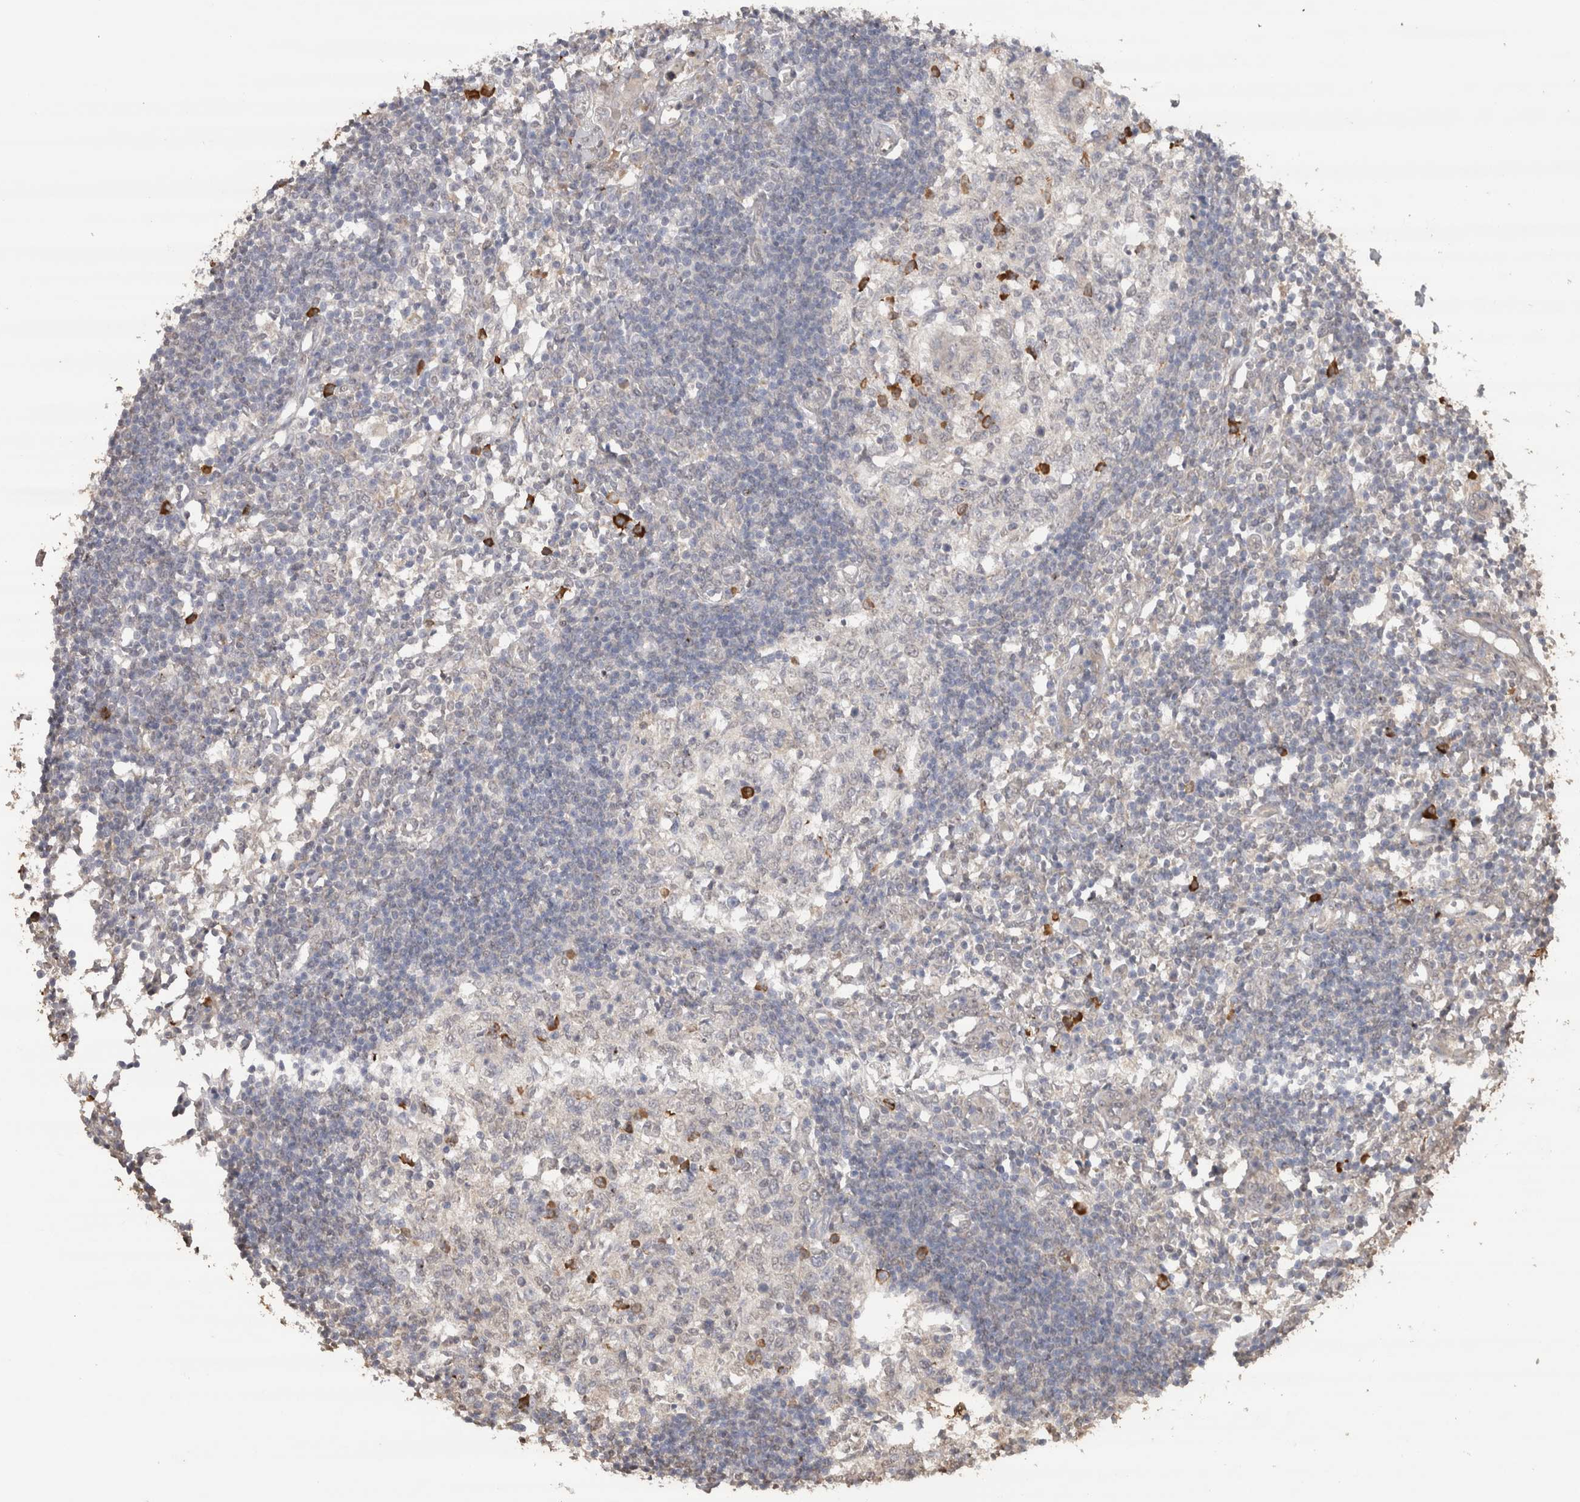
{"staining": {"intensity": "strong", "quantity": "<25%", "location": "cytoplasmic/membranous"}, "tissue": "lymph node", "cell_type": "Germinal center cells", "image_type": "normal", "snomed": [{"axis": "morphology", "description": "Normal tissue, NOS"}, {"axis": "morphology", "description": "Malignant melanoma, Metastatic site"}, {"axis": "topography", "description": "Lymph node"}], "caption": "About <25% of germinal center cells in unremarkable human lymph node demonstrate strong cytoplasmic/membranous protein expression as visualized by brown immunohistochemical staining.", "gene": "CRELD2", "patient": {"sex": "male", "age": 41}}